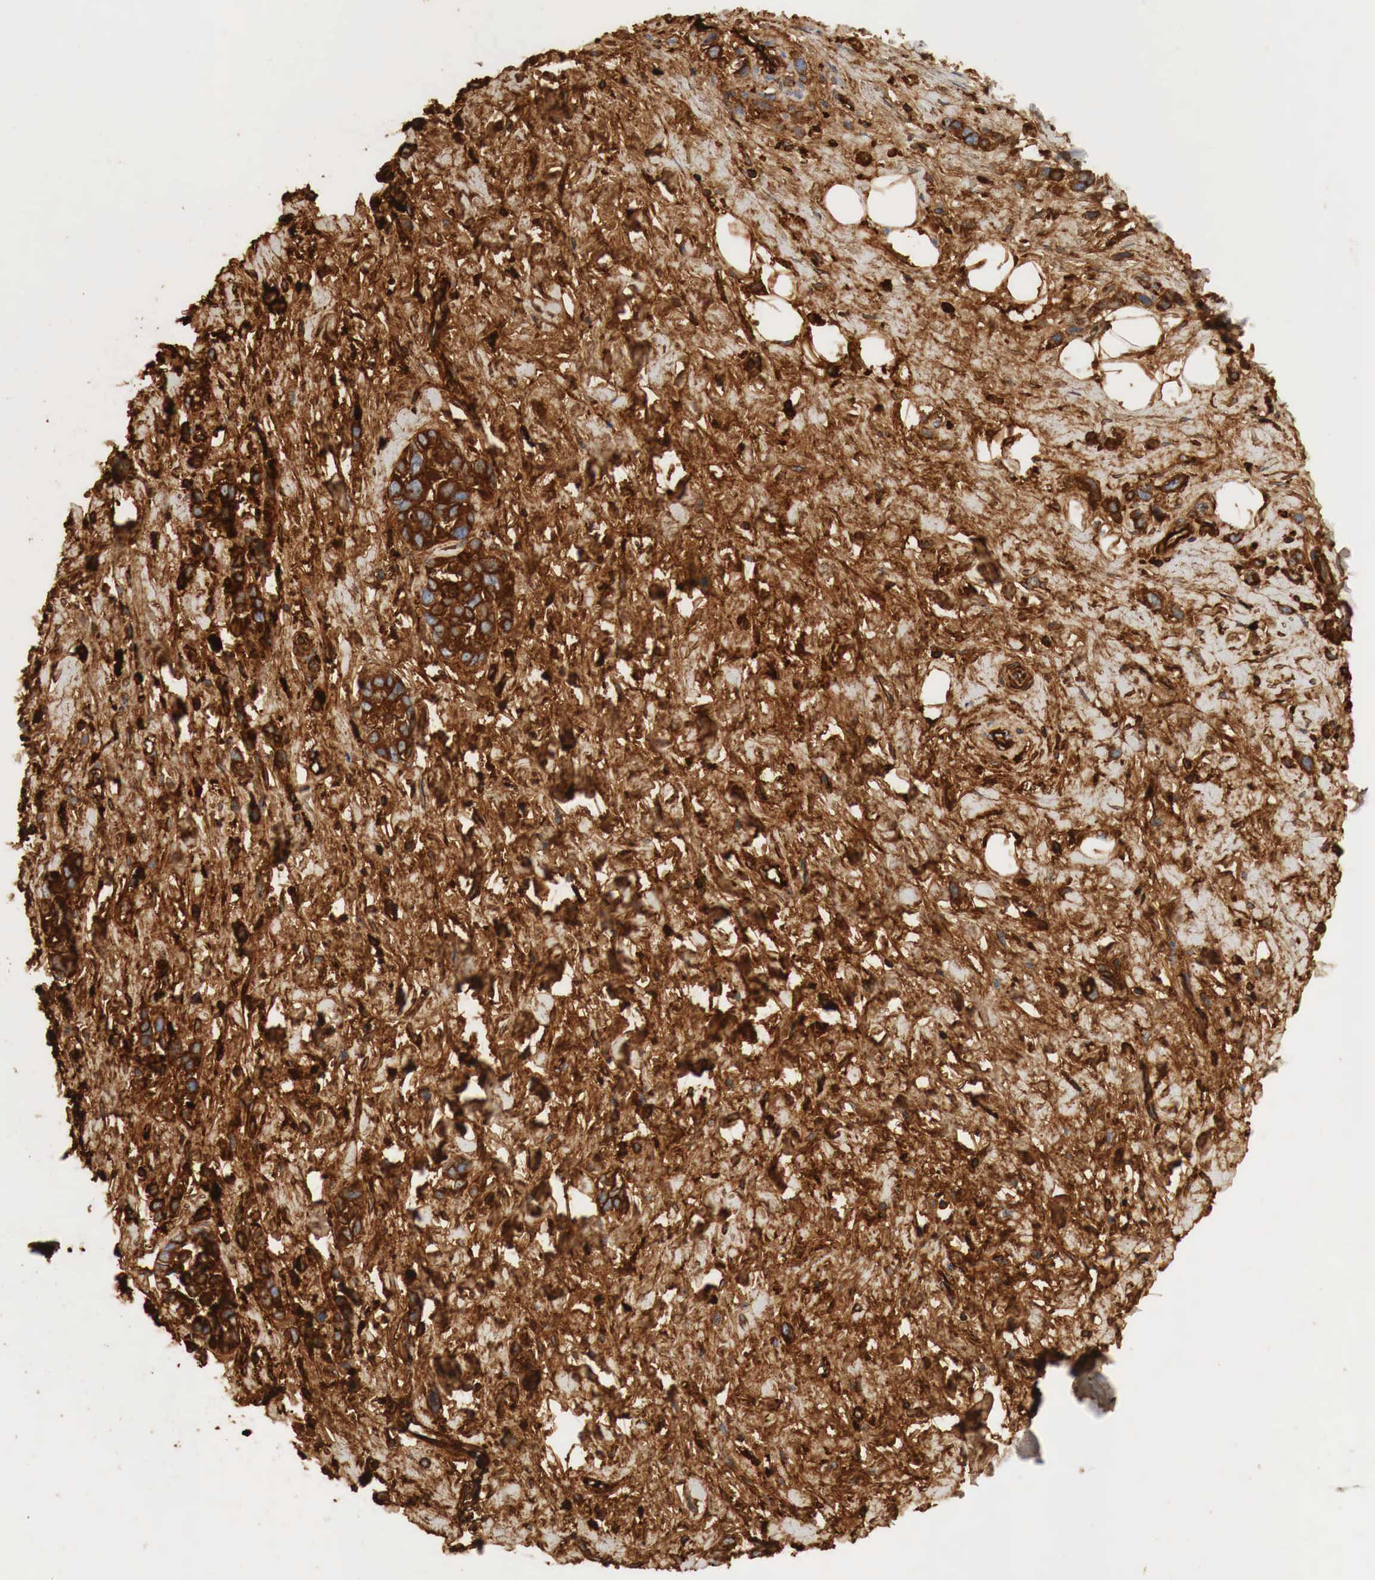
{"staining": {"intensity": "strong", "quantity": ">75%", "location": "cytoplasmic/membranous"}, "tissue": "stomach cancer", "cell_type": "Tumor cells", "image_type": "cancer", "snomed": [{"axis": "morphology", "description": "Adenocarcinoma, NOS"}, {"axis": "topography", "description": "Stomach, upper"}], "caption": "A high-resolution histopathology image shows immunohistochemistry (IHC) staining of stomach adenocarcinoma, which exhibits strong cytoplasmic/membranous positivity in approximately >75% of tumor cells.", "gene": "IGLC3", "patient": {"sex": "male", "age": 76}}